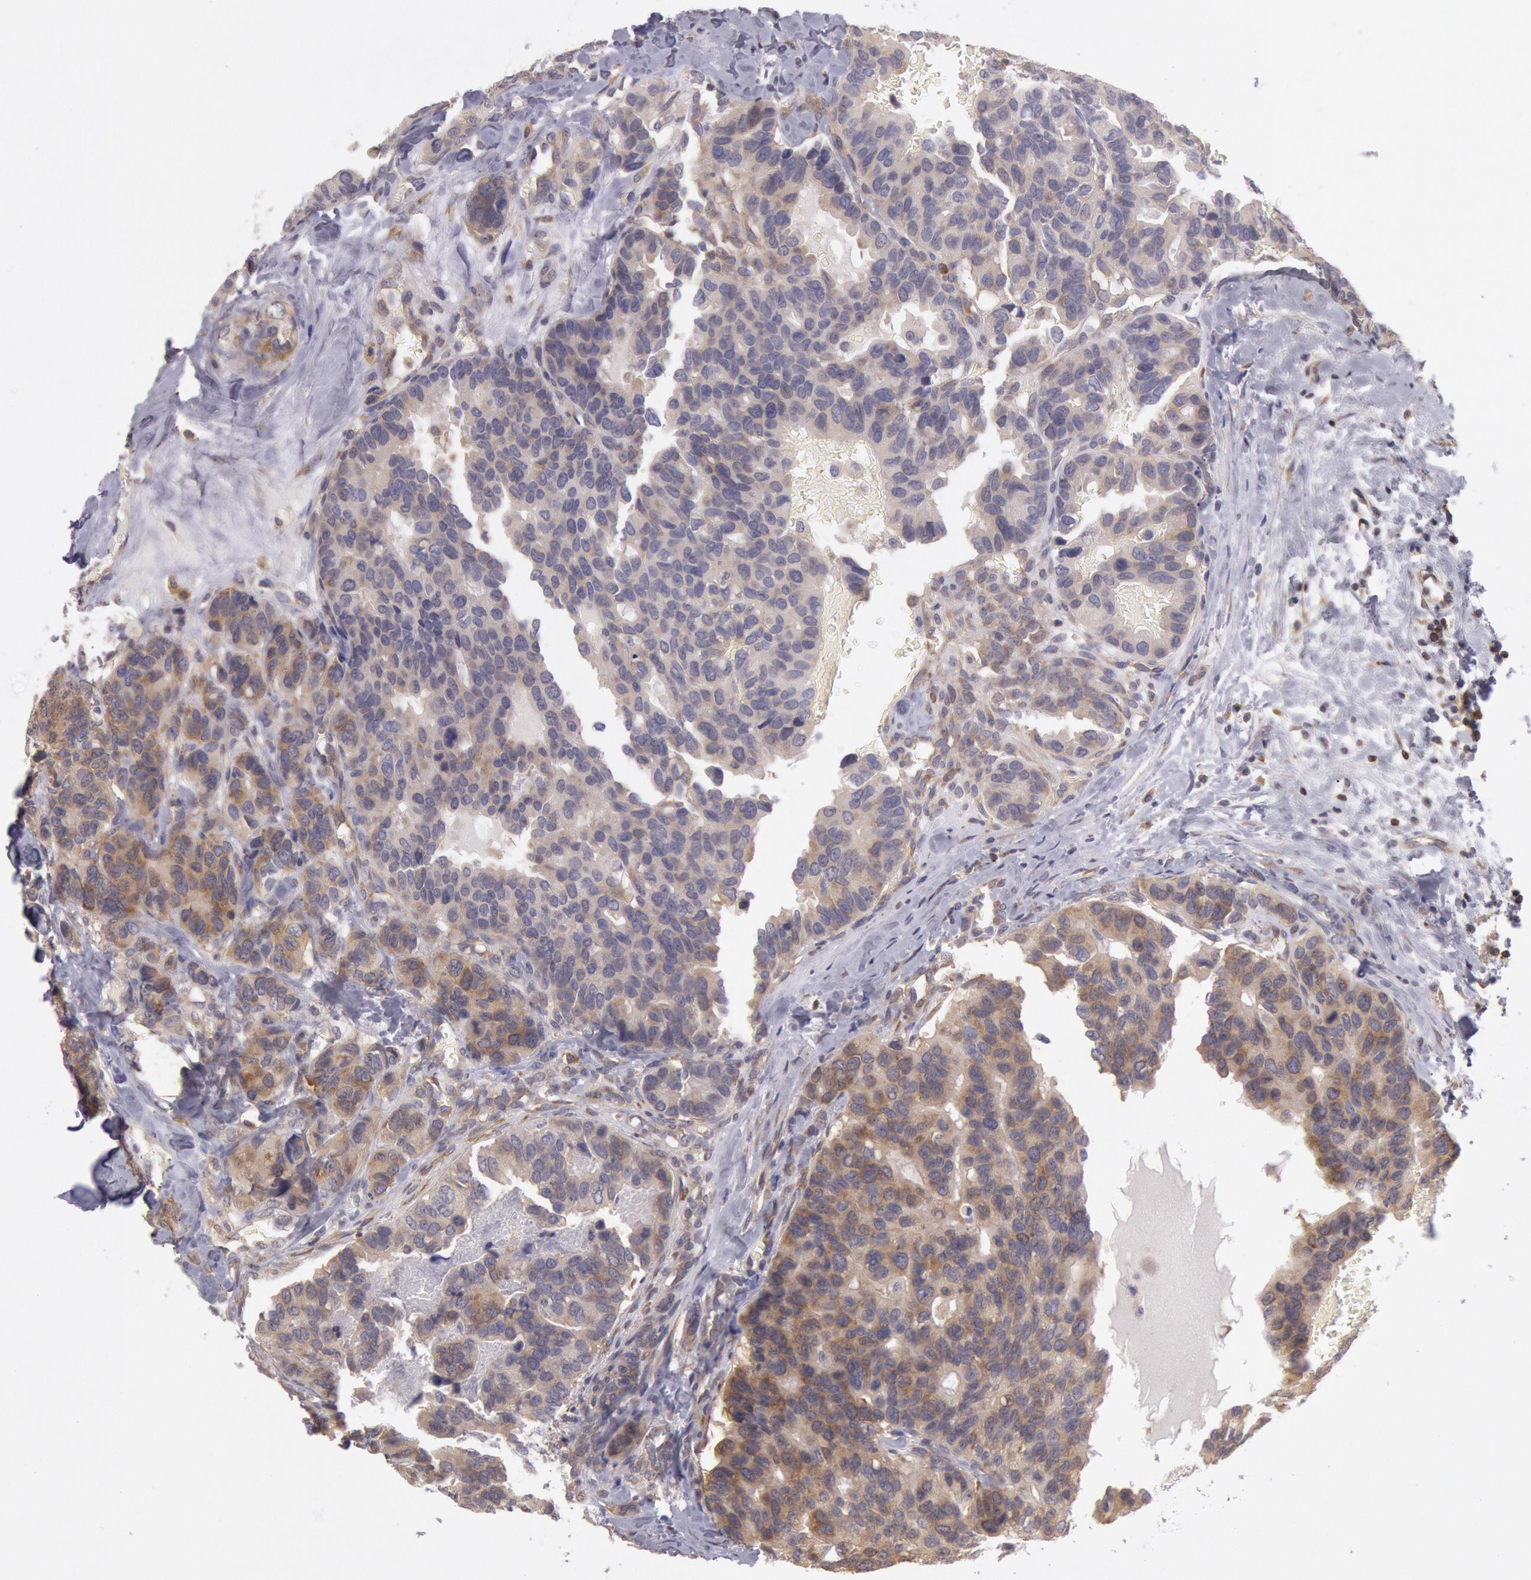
{"staining": {"intensity": "moderate", "quantity": ">75%", "location": "cytoplasmic/membranous"}, "tissue": "breast cancer", "cell_type": "Tumor cells", "image_type": "cancer", "snomed": [{"axis": "morphology", "description": "Duct carcinoma"}, {"axis": "topography", "description": "Breast"}], "caption": "This photomicrograph shows immunohistochemistry (IHC) staining of human invasive ductal carcinoma (breast), with medium moderate cytoplasmic/membranous staining in about >75% of tumor cells.", "gene": "NMT2", "patient": {"sex": "female", "age": 69}}